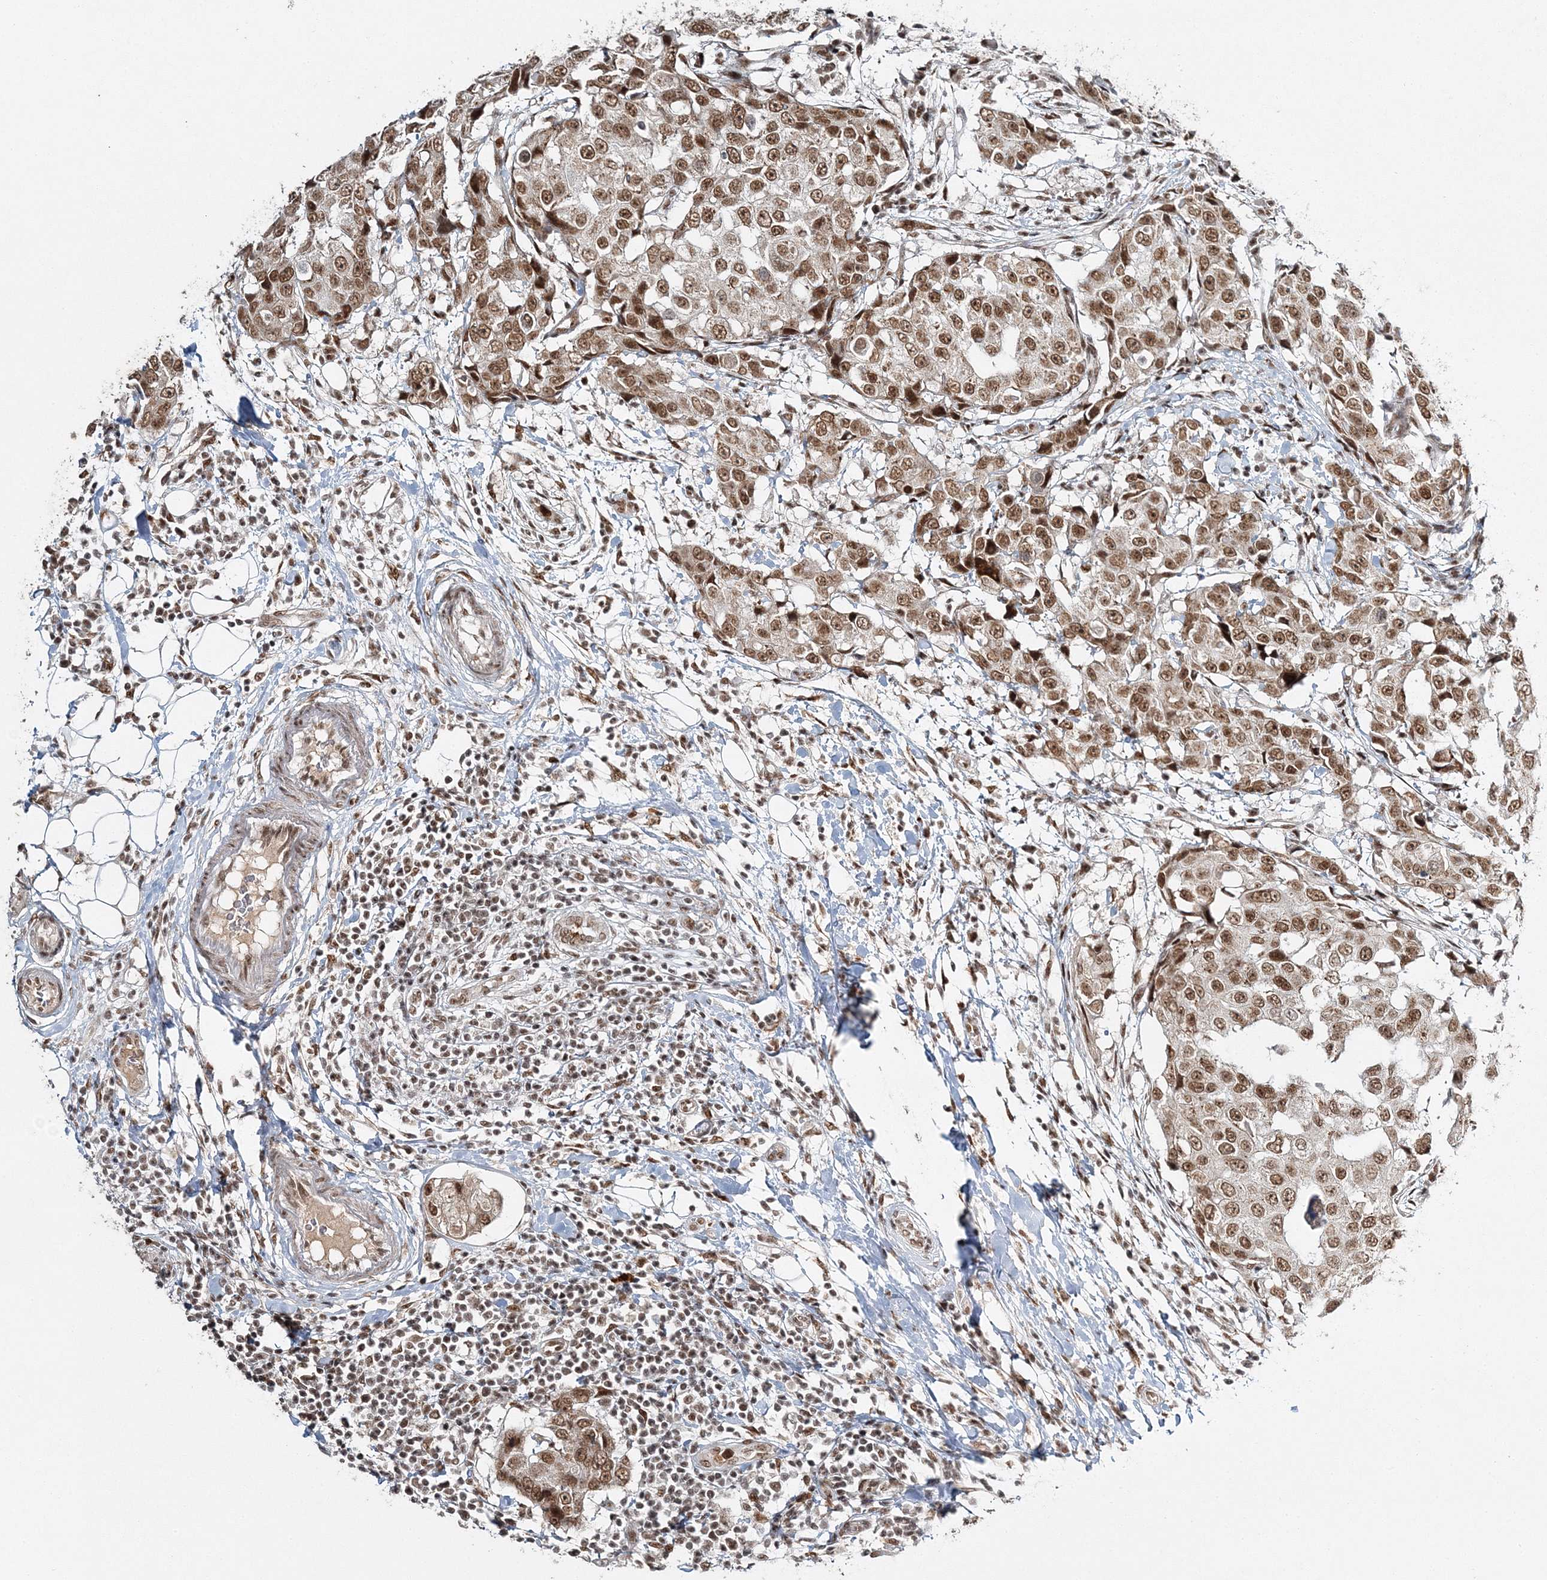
{"staining": {"intensity": "moderate", "quantity": ">75%", "location": "nuclear"}, "tissue": "breast cancer", "cell_type": "Tumor cells", "image_type": "cancer", "snomed": [{"axis": "morphology", "description": "Duct carcinoma"}, {"axis": "topography", "description": "Breast"}], "caption": "Infiltrating ductal carcinoma (breast) was stained to show a protein in brown. There is medium levels of moderate nuclear expression in approximately >75% of tumor cells.", "gene": "QRICH1", "patient": {"sex": "female", "age": 27}}